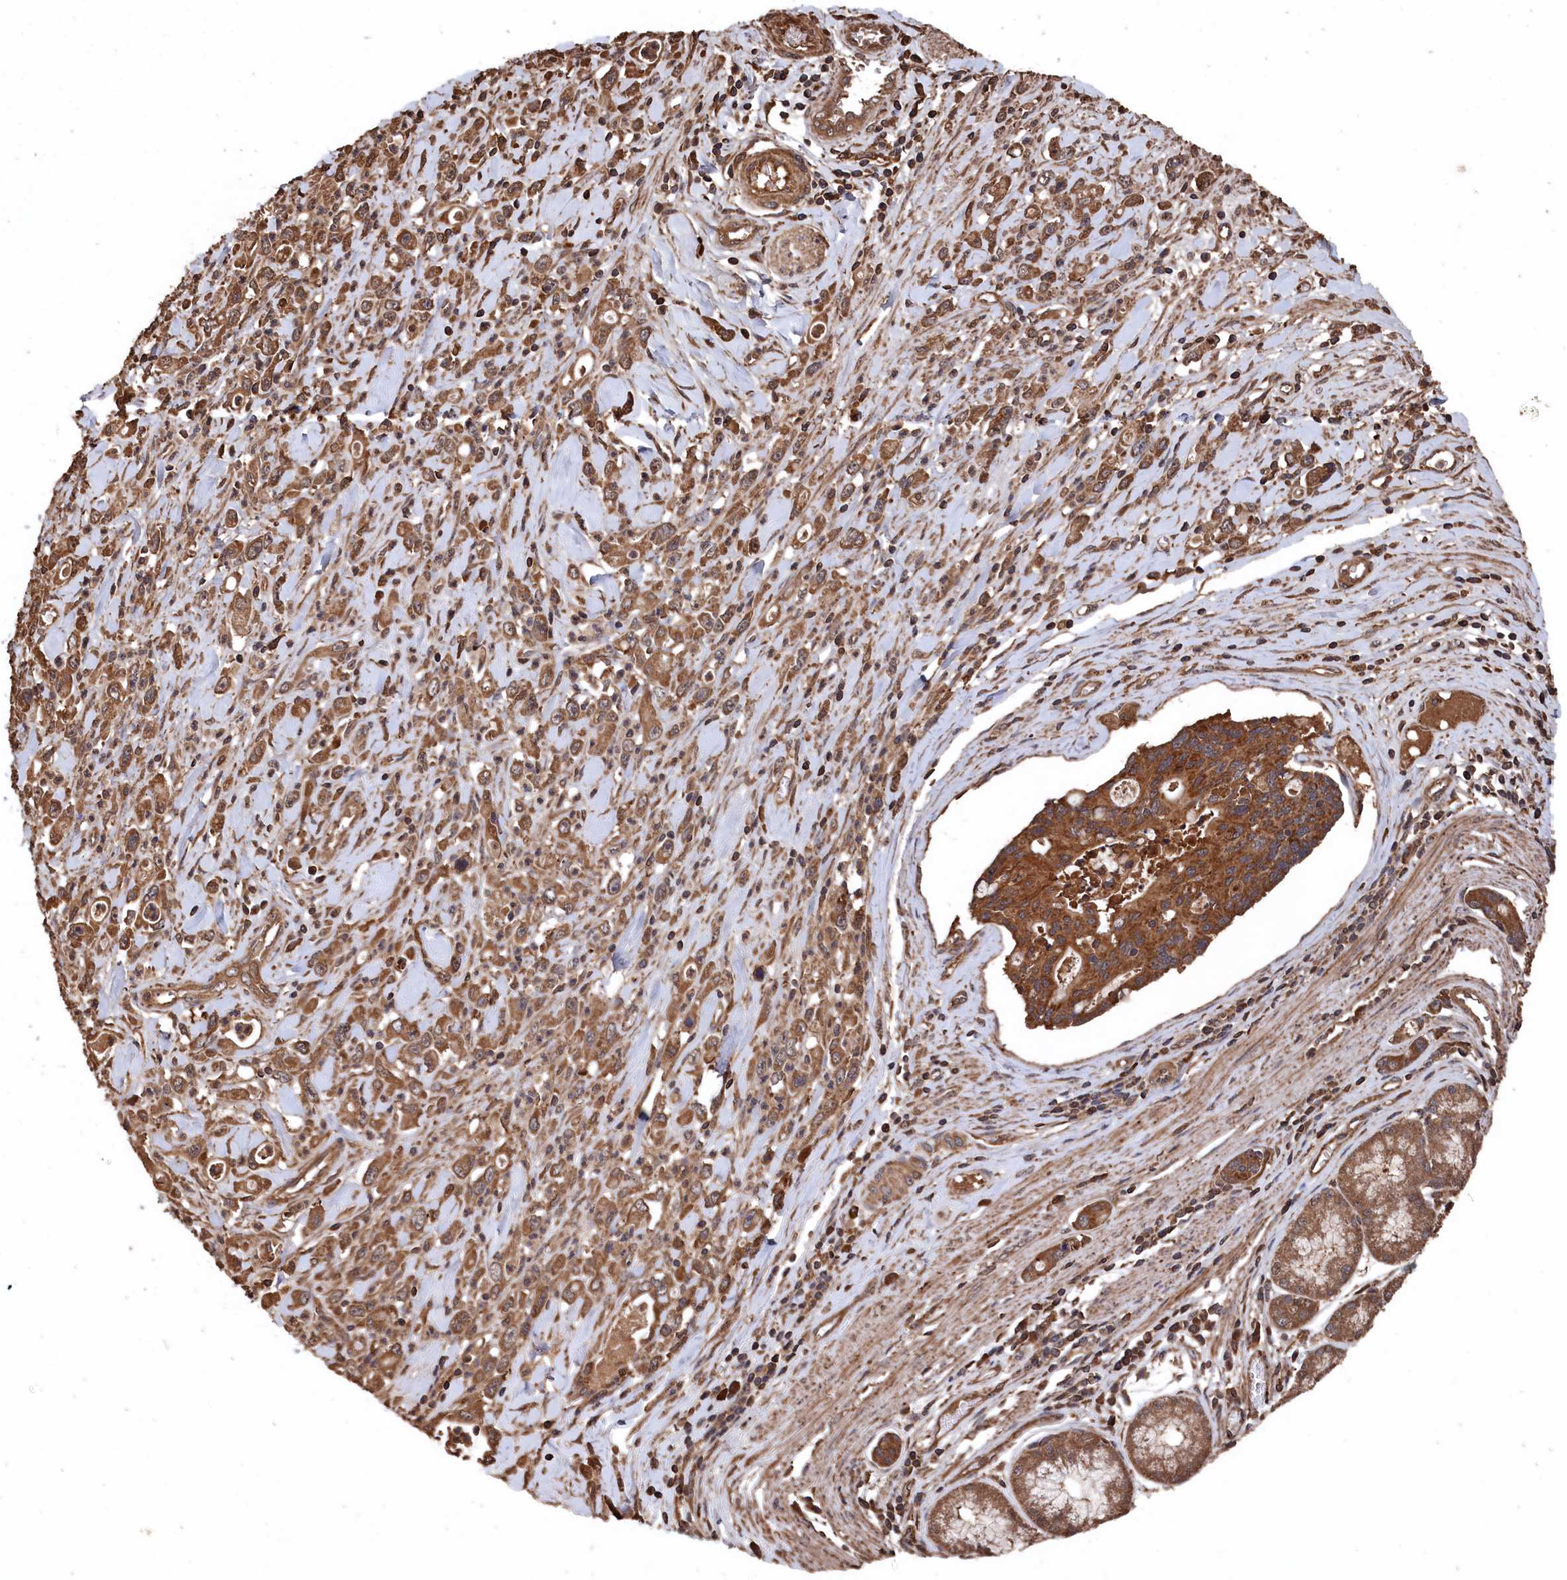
{"staining": {"intensity": "moderate", "quantity": ">75%", "location": "cytoplasmic/membranous"}, "tissue": "stomach cancer", "cell_type": "Tumor cells", "image_type": "cancer", "snomed": [{"axis": "morphology", "description": "Adenocarcinoma, NOS"}, {"axis": "topography", "description": "Stomach, lower"}], "caption": "Stomach cancer stained with a brown dye exhibits moderate cytoplasmic/membranous positive expression in about >75% of tumor cells.", "gene": "SNX33", "patient": {"sex": "female", "age": 43}}